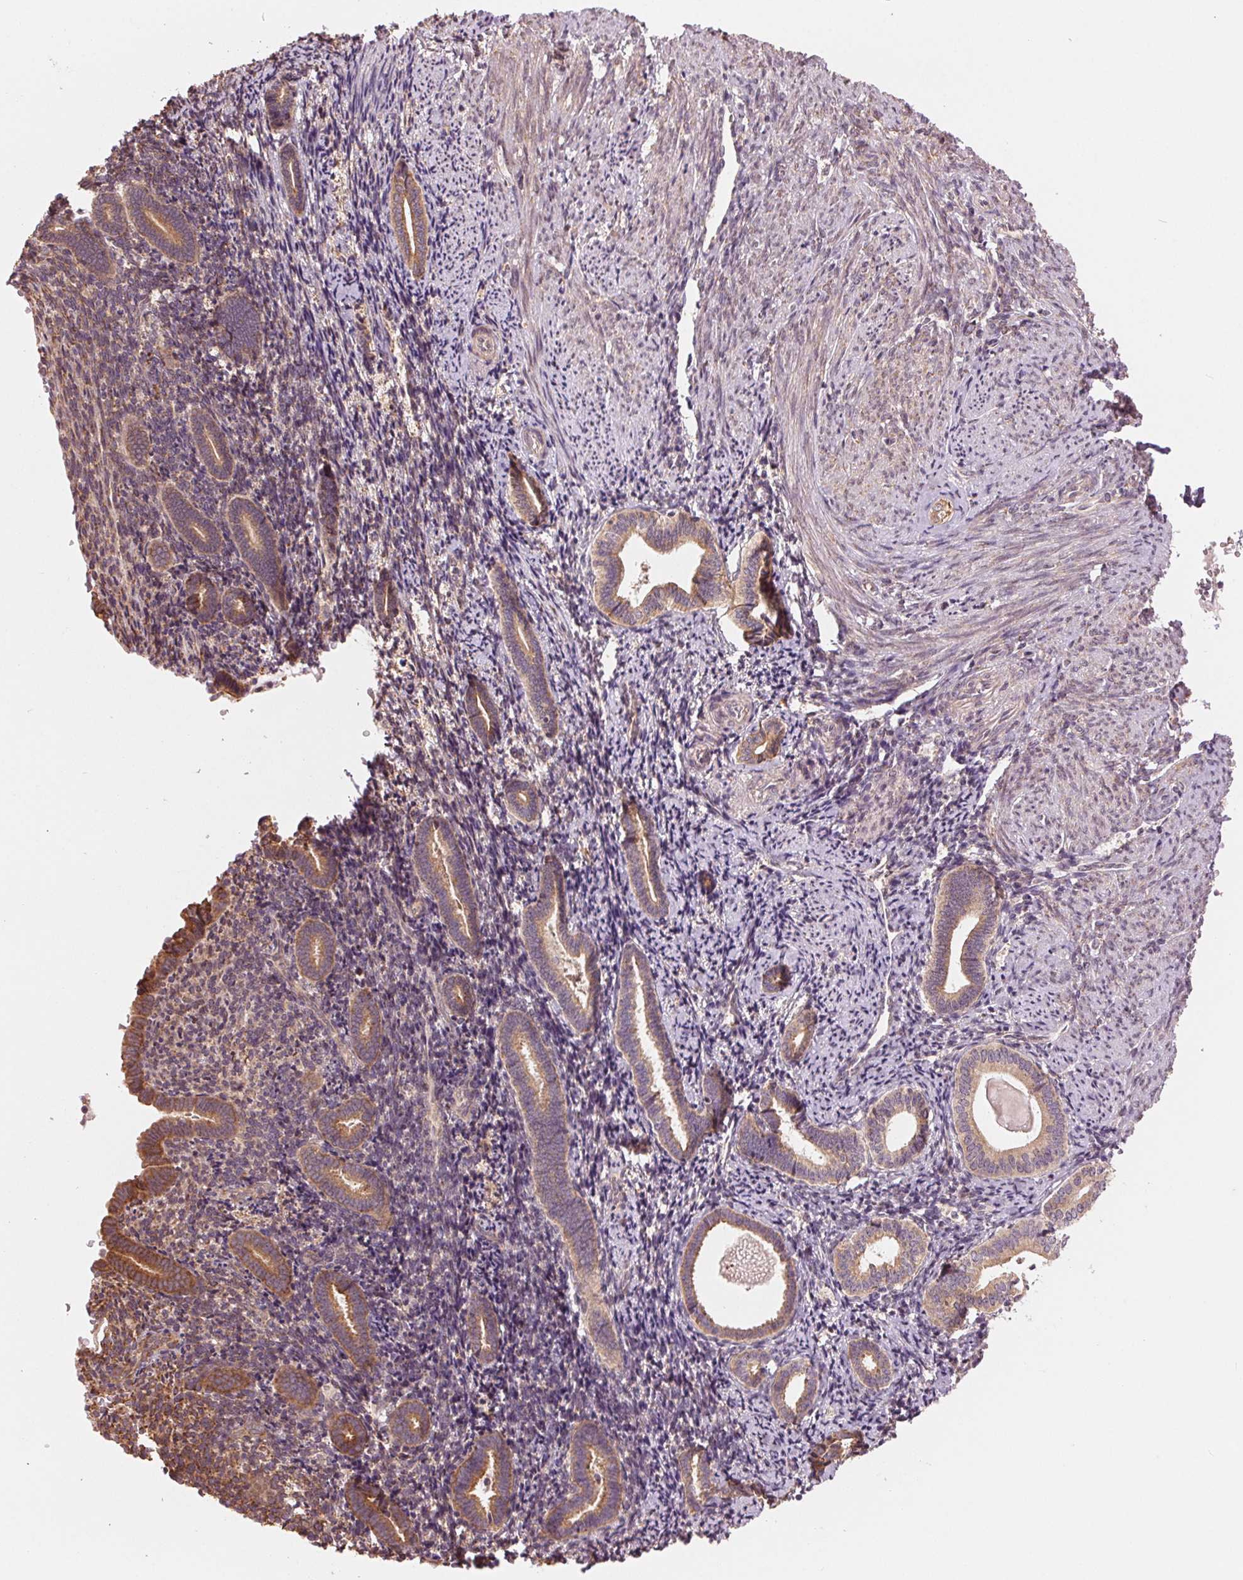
{"staining": {"intensity": "moderate", "quantity": ">75%", "location": "cytoplasmic/membranous"}, "tissue": "endometrium", "cell_type": "Cells in endometrial stroma", "image_type": "normal", "snomed": [{"axis": "morphology", "description": "Normal tissue, NOS"}, {"axis": "topography", "description": "Endometrium"}], "caption": "Immunohistochemical staining of normal endometrium reveals medium levels of moderate cytoplasmic/membranous positivity in approximately >75% of cells in endometrial stroma.", "gene": "SLC20A1", "patient": {"sex": "female", "age": 57}}